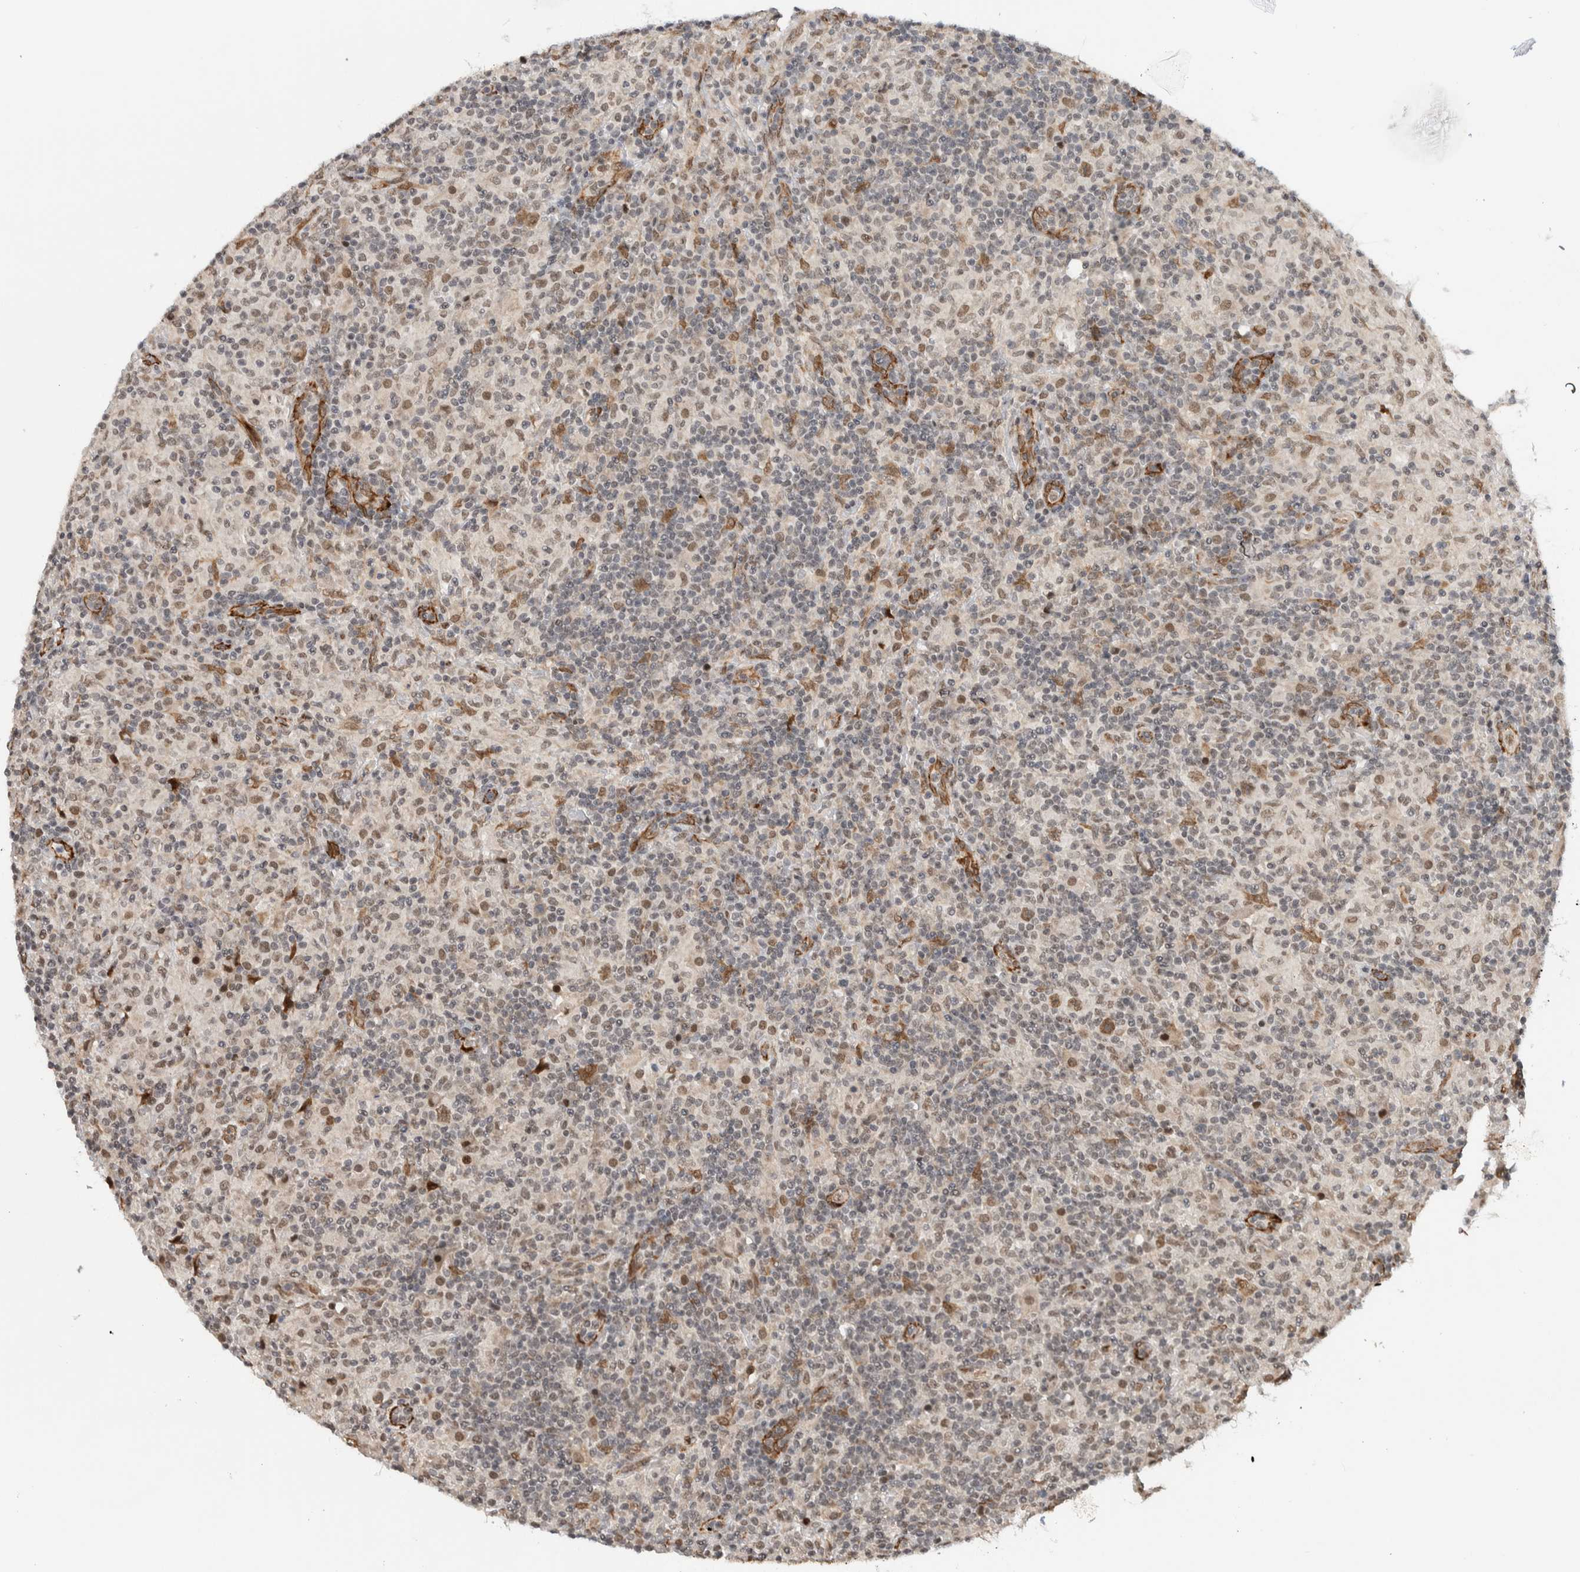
{"staining": {"intensity": "moderate", "quantity": ">75%", "location": "cytoplasmic/membranous,nuclear"}, "tissue": "lymphoma", "cell_type": "Tumor cells", "image_type": "cancer", "snomed": [{"axis": "morphology", "description": "Hodgkin's disease, NOS"}, {"axis": "topography", "description": "Lymph node"}], "caption": "The micrograph reveals immunohistochemical staining of Hodgkin's disease. There is moderate cytoplasmic/membranous and nuclear positivity is present in about >75% of tumor cells.", "gene": "TNRC18", "patient": {"sex": "male", "age": 70}}